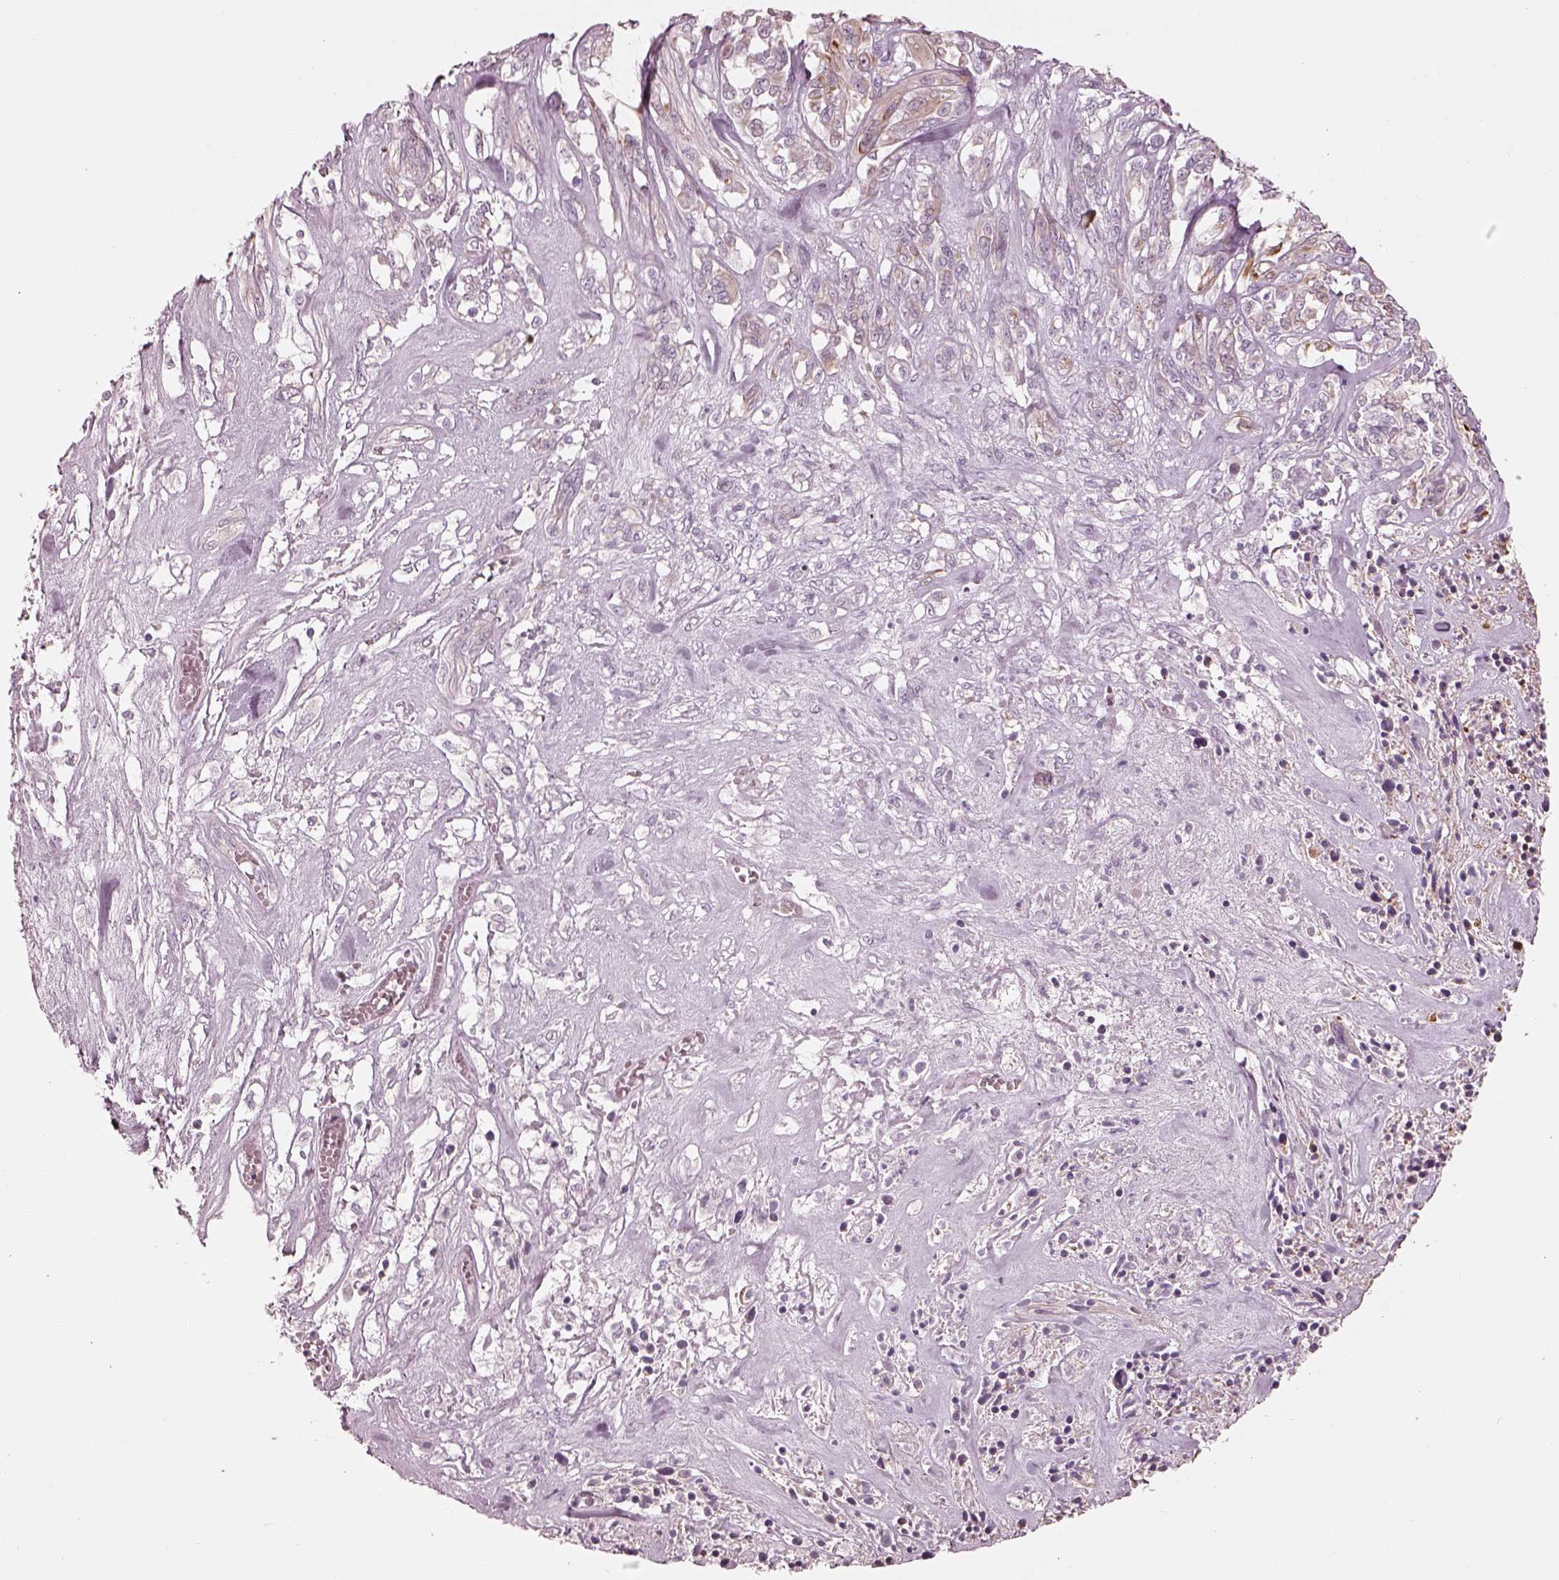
{"staining": {"intensity": "moderate", "quantity": "<25%", "location": "cytoplasmic/membranous"}, "tissue": "melanoma", "cell_type": "Tumor cells", "image_type": "cancer", "snomed": [{"axis": "morphology", "description": "Malignant melanoma, NOS"}, {"axis": "topography", "description": "Skin"}], "caption": "Tumor cells reveal low levels of moderate cytoplasmic/membranous staining in about <25% of cells in human melanoma.", "gene": "RSPH9", "patient": {"sex": "female", "age": 91}}